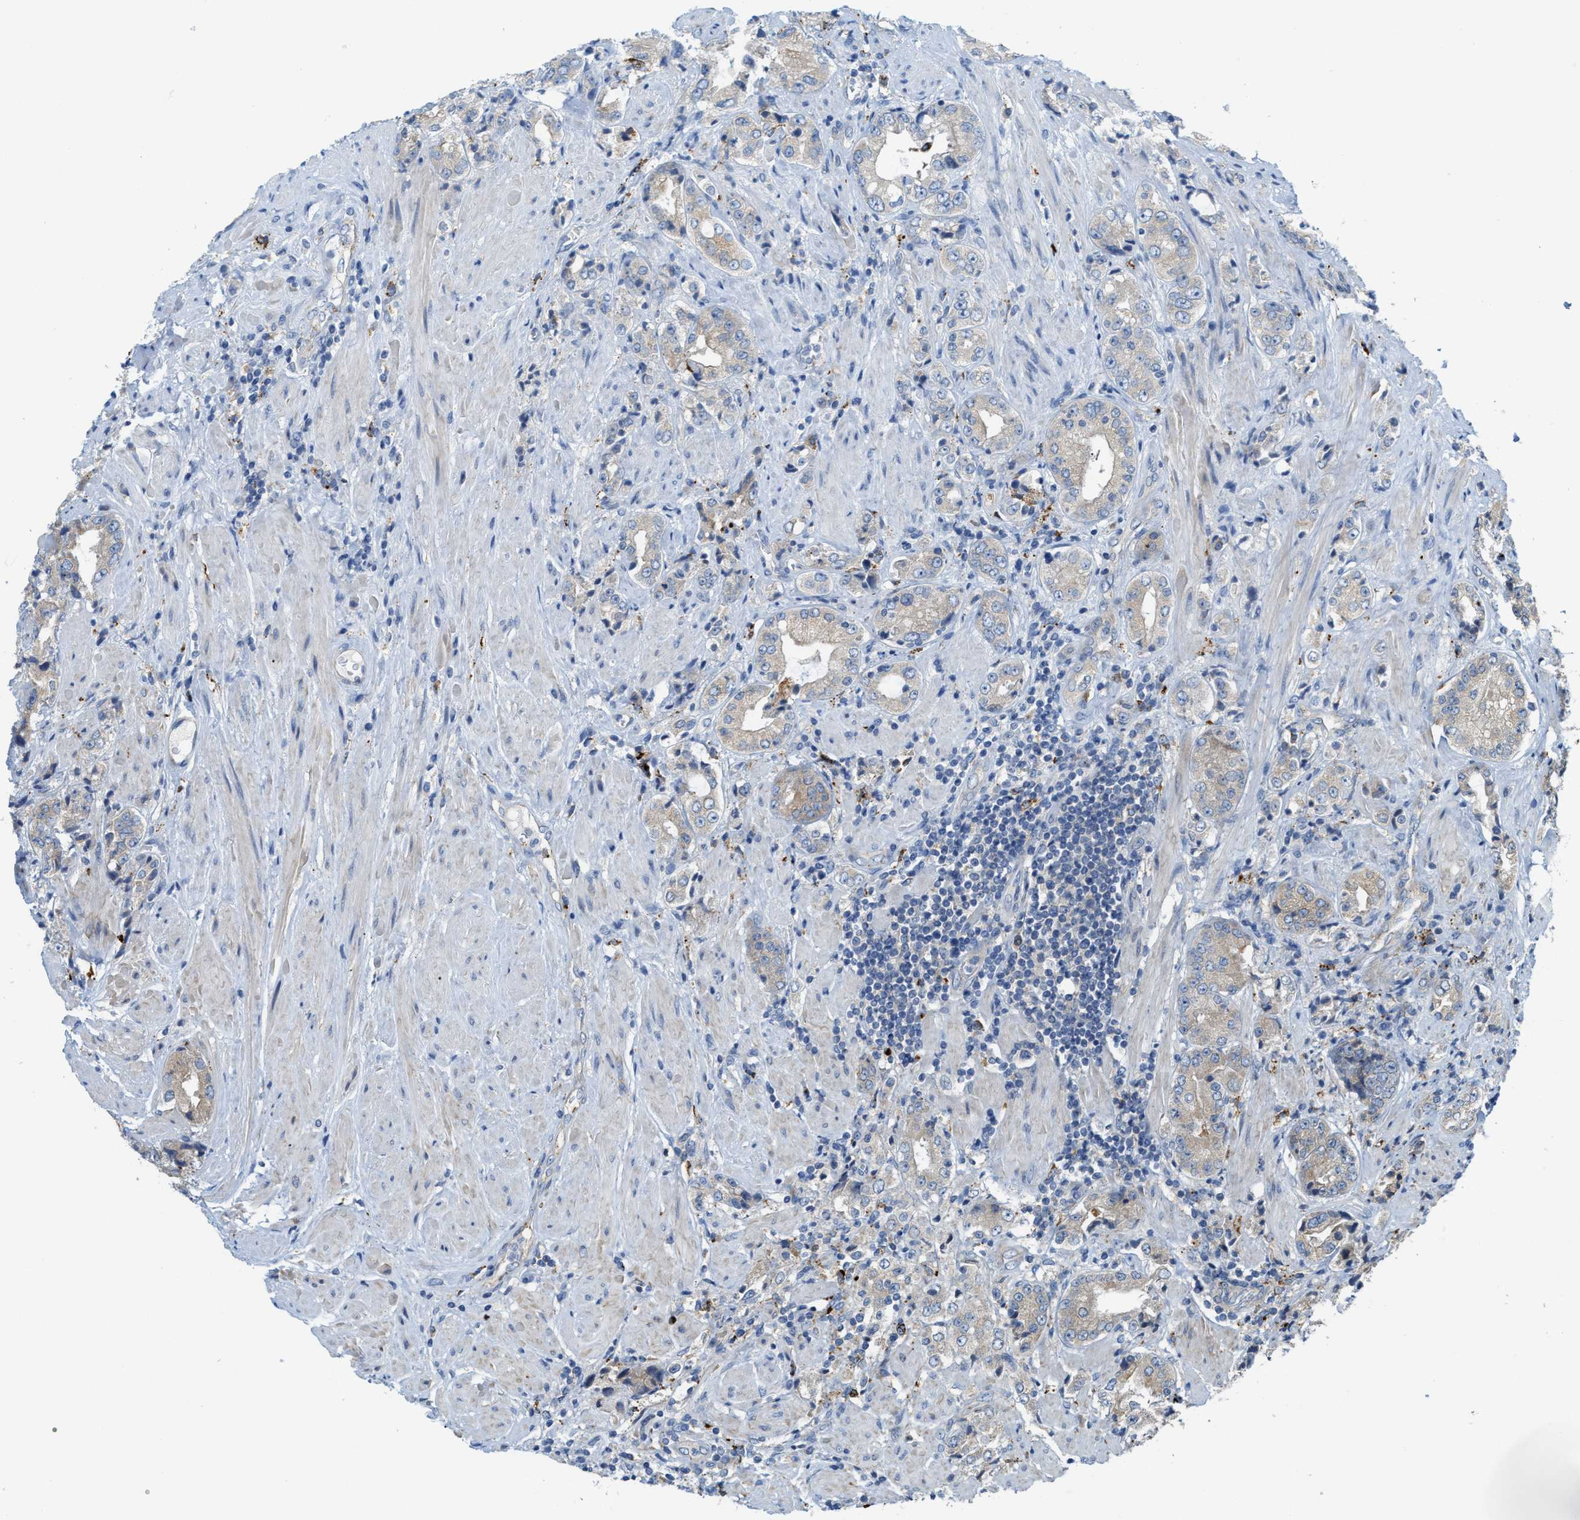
{"staining": {"intensity": "negative", "quantity": "none", "location": "none"}, "tissue": "prostate cancer", "cell_type": "Tumor cells", "image_type": "cancer", "snomed": [{"axis": "morphology", "description": "Adenocarcinoma, High grade"}, {"axis": "topography", "description": "Prostate"}], "caption": "Tumor cells show no significant protein positivity in high-grade adenocarcinoma (prostate).", "gene": "KLHDC10", "patient": {"sex": "male", "age": 61}}